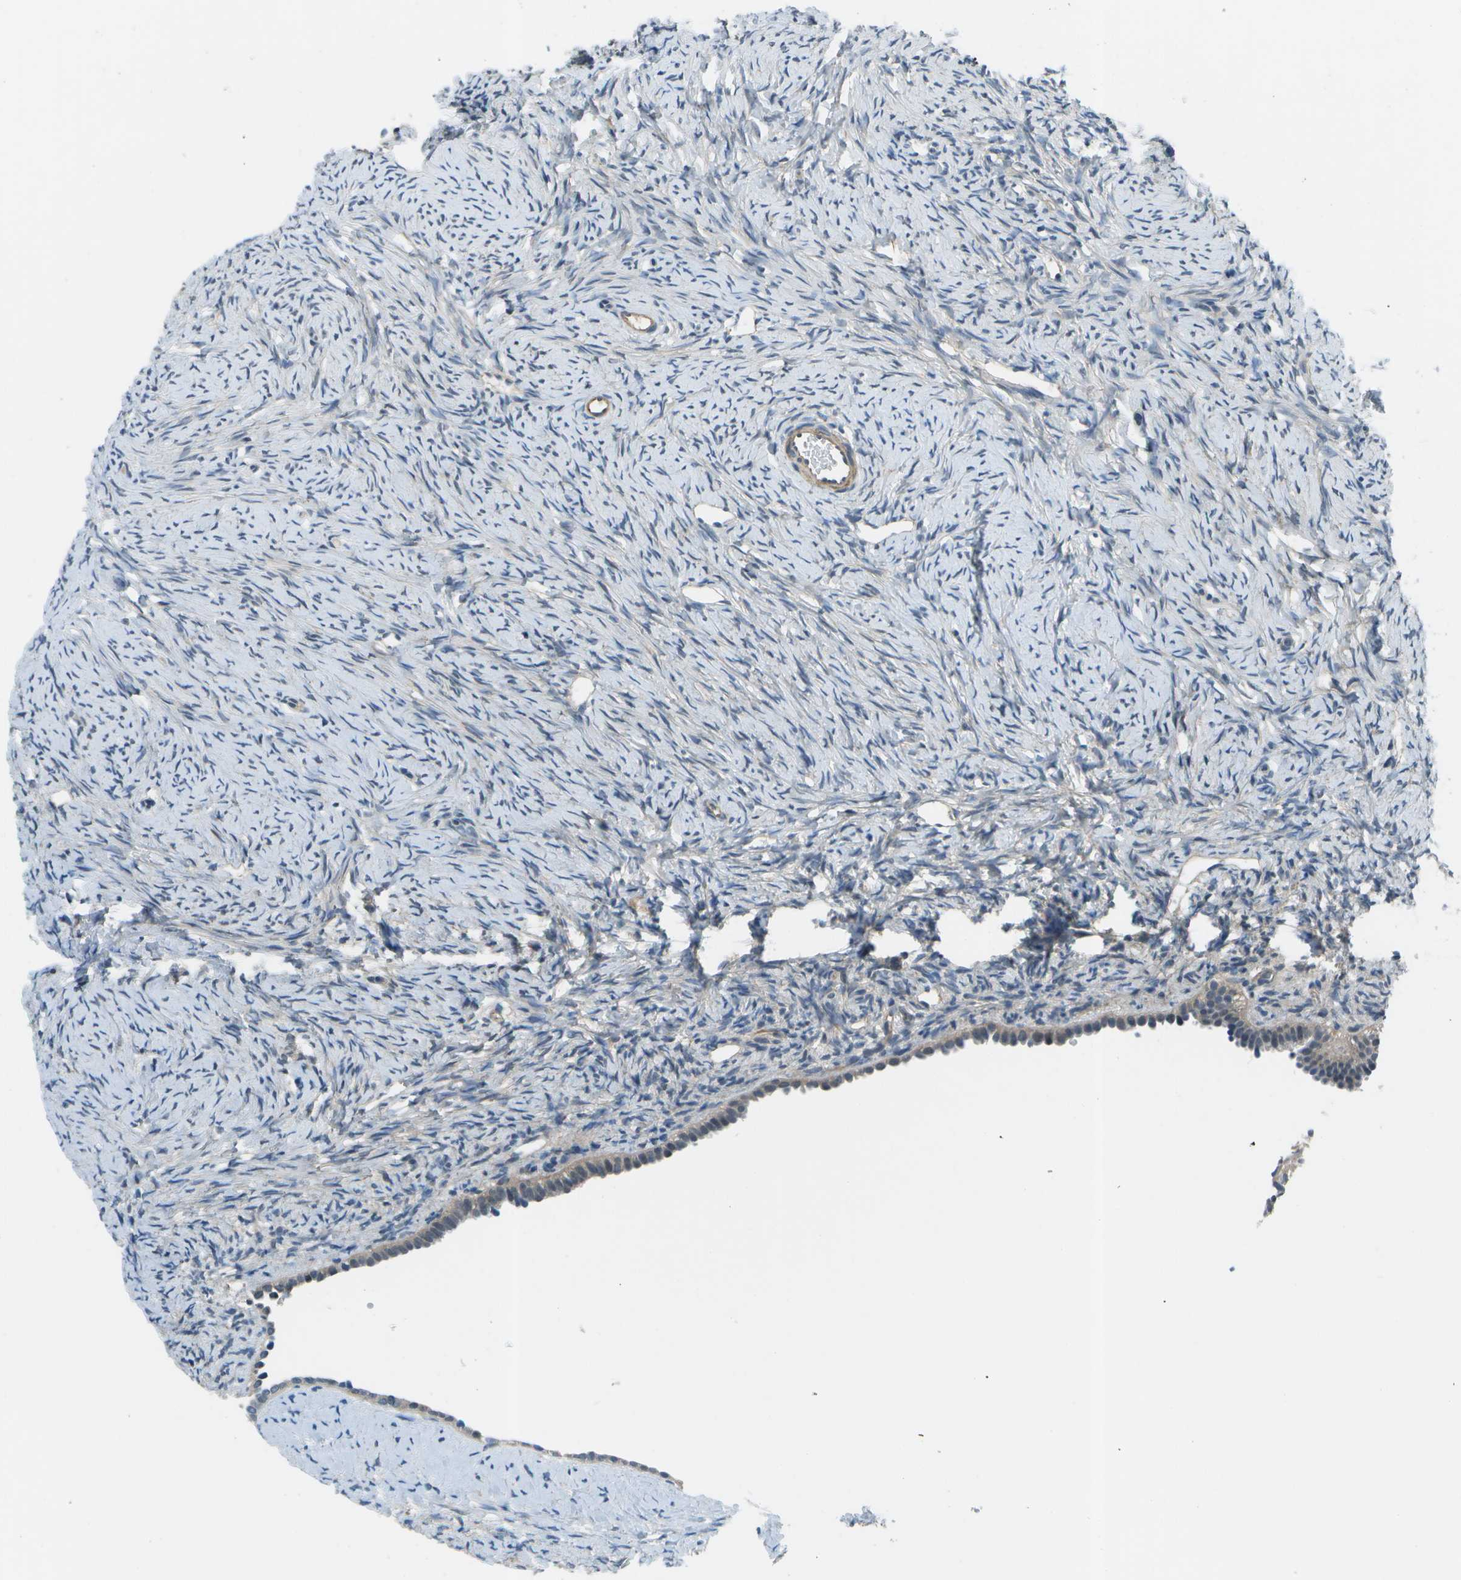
{"staining": {"intensity": "moderate", "quantity": "<25%", "location": "cytoplasmic/membranous"}, "tissue": "ovary", "cell_type": "Ovarian stroma cells", "image_type": "normal", "snomed": [{"axis": "morphology", "description": "Normal tissue, NOS"}, {"axis": "topography", "description": "Ovary"}], "caption": "Immunohistochemical staining of normal human ovary reveals moderate cytoplasmic/membranous protein positivity in approximately <25% of ovarian stroma cells.", "gene": "ENPP5", "patient": {"sex": "female", "age": 33}}